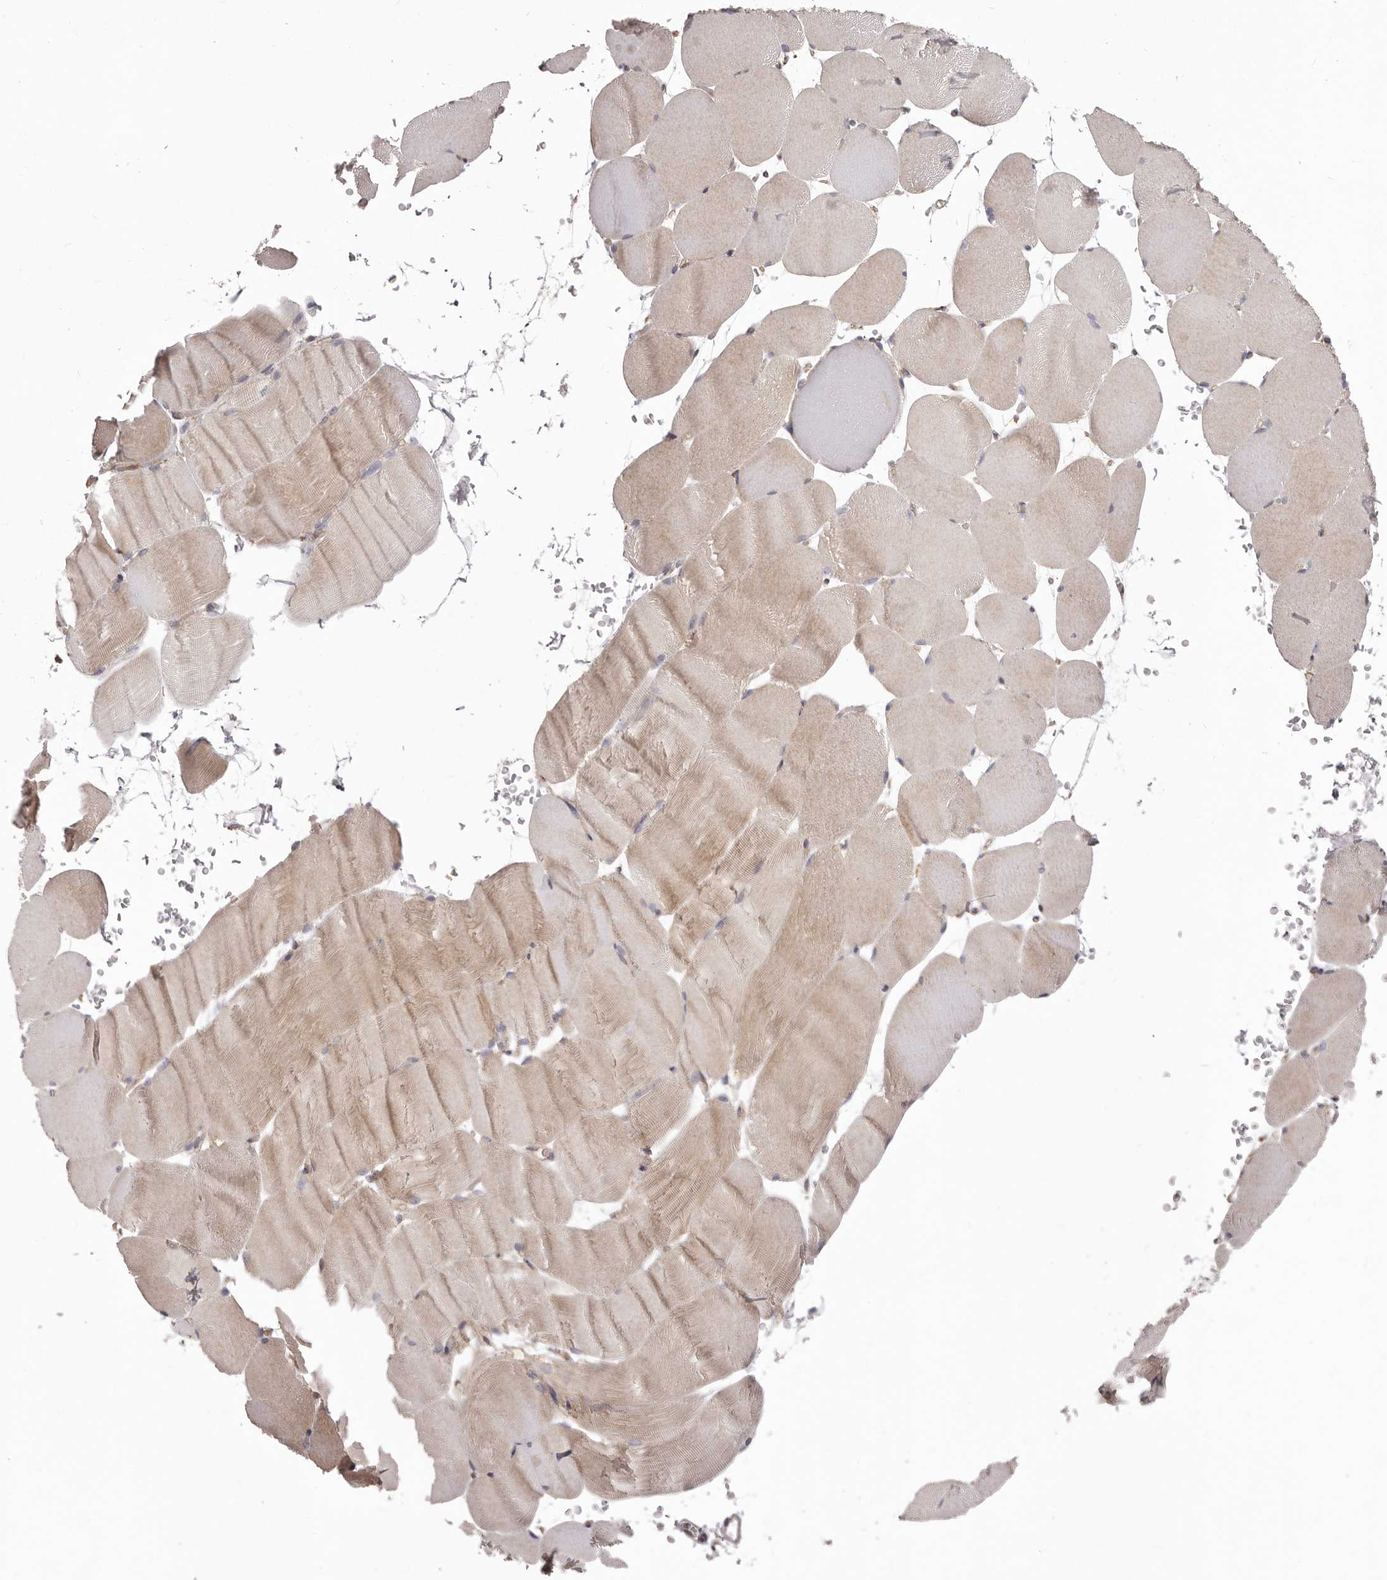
{"staining": {"intensity": "weak", "quantity": "<25%", "location": "cytoplasmic/membranous"}, "tissue": "skeletal muscle", "cell_type": "Myocytes", "image_type": "normal", "snomed": [{"axis": "morphology", "description": "Normal tissue, NOS"}, {"axis": "topography", "description": "Skeletal muscle"}, {"axis": "topography", "description": "Parathyroid gland"}], "caption": "Immunohistochemical staining of unremarkable human skeletal muscle shows no significant positivity in myocytes.", "gene": "CHRM2", "patient": {"sex": "female", "age": 37}}